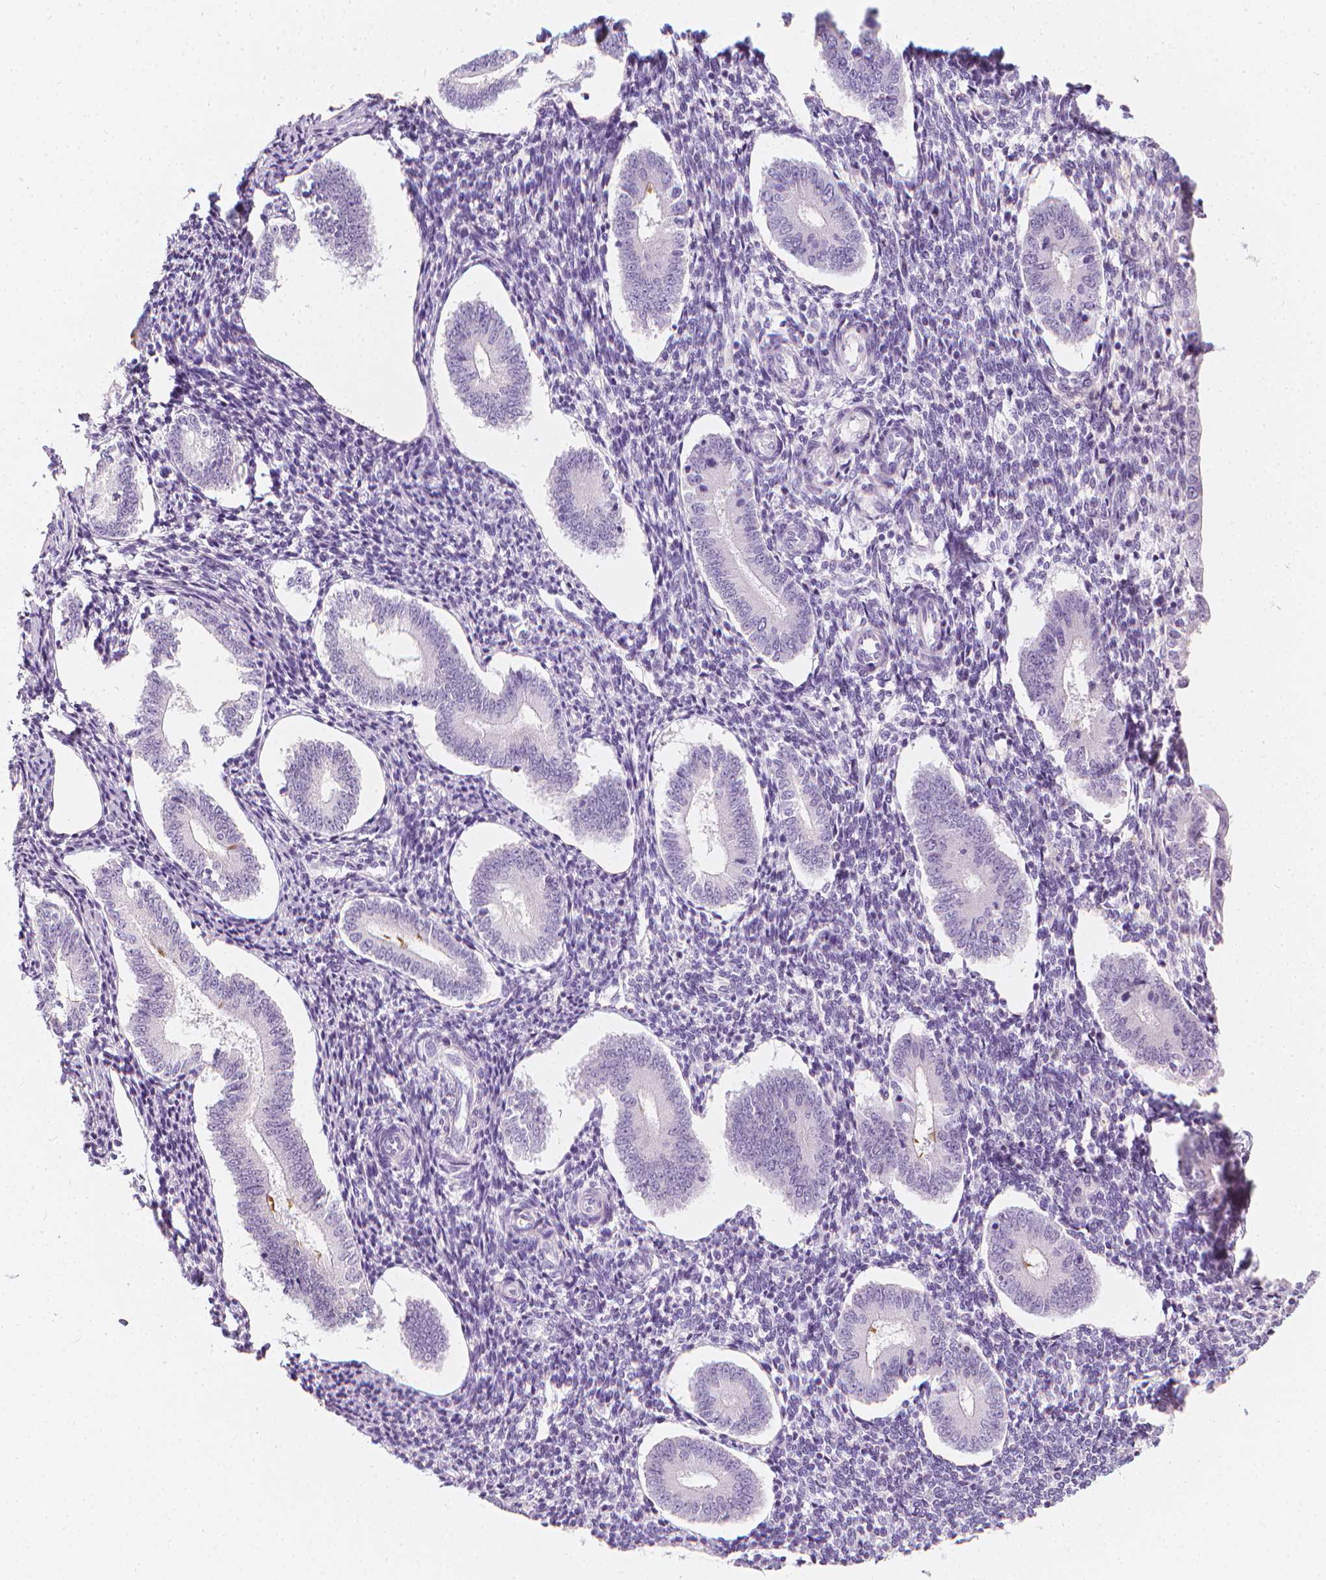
{"staining": {"intensity": "negative", "quantity": "none", "location": "none"}, "tissue": "endometrium", "cell_type": "Cells in endometrial stroma", "image_type": "normal", "snomed": [{"axis": "morphology", "description": "Normal tissue, NOS"}, {"axis": "topography", "description": "Endometrium"}], "caption": "IHC of benign human endometrium exhibits no positivity in cells in endometrial stroma.", "gene": "DCAF8L1", "patient": {"sex": "female", "age": 40}}